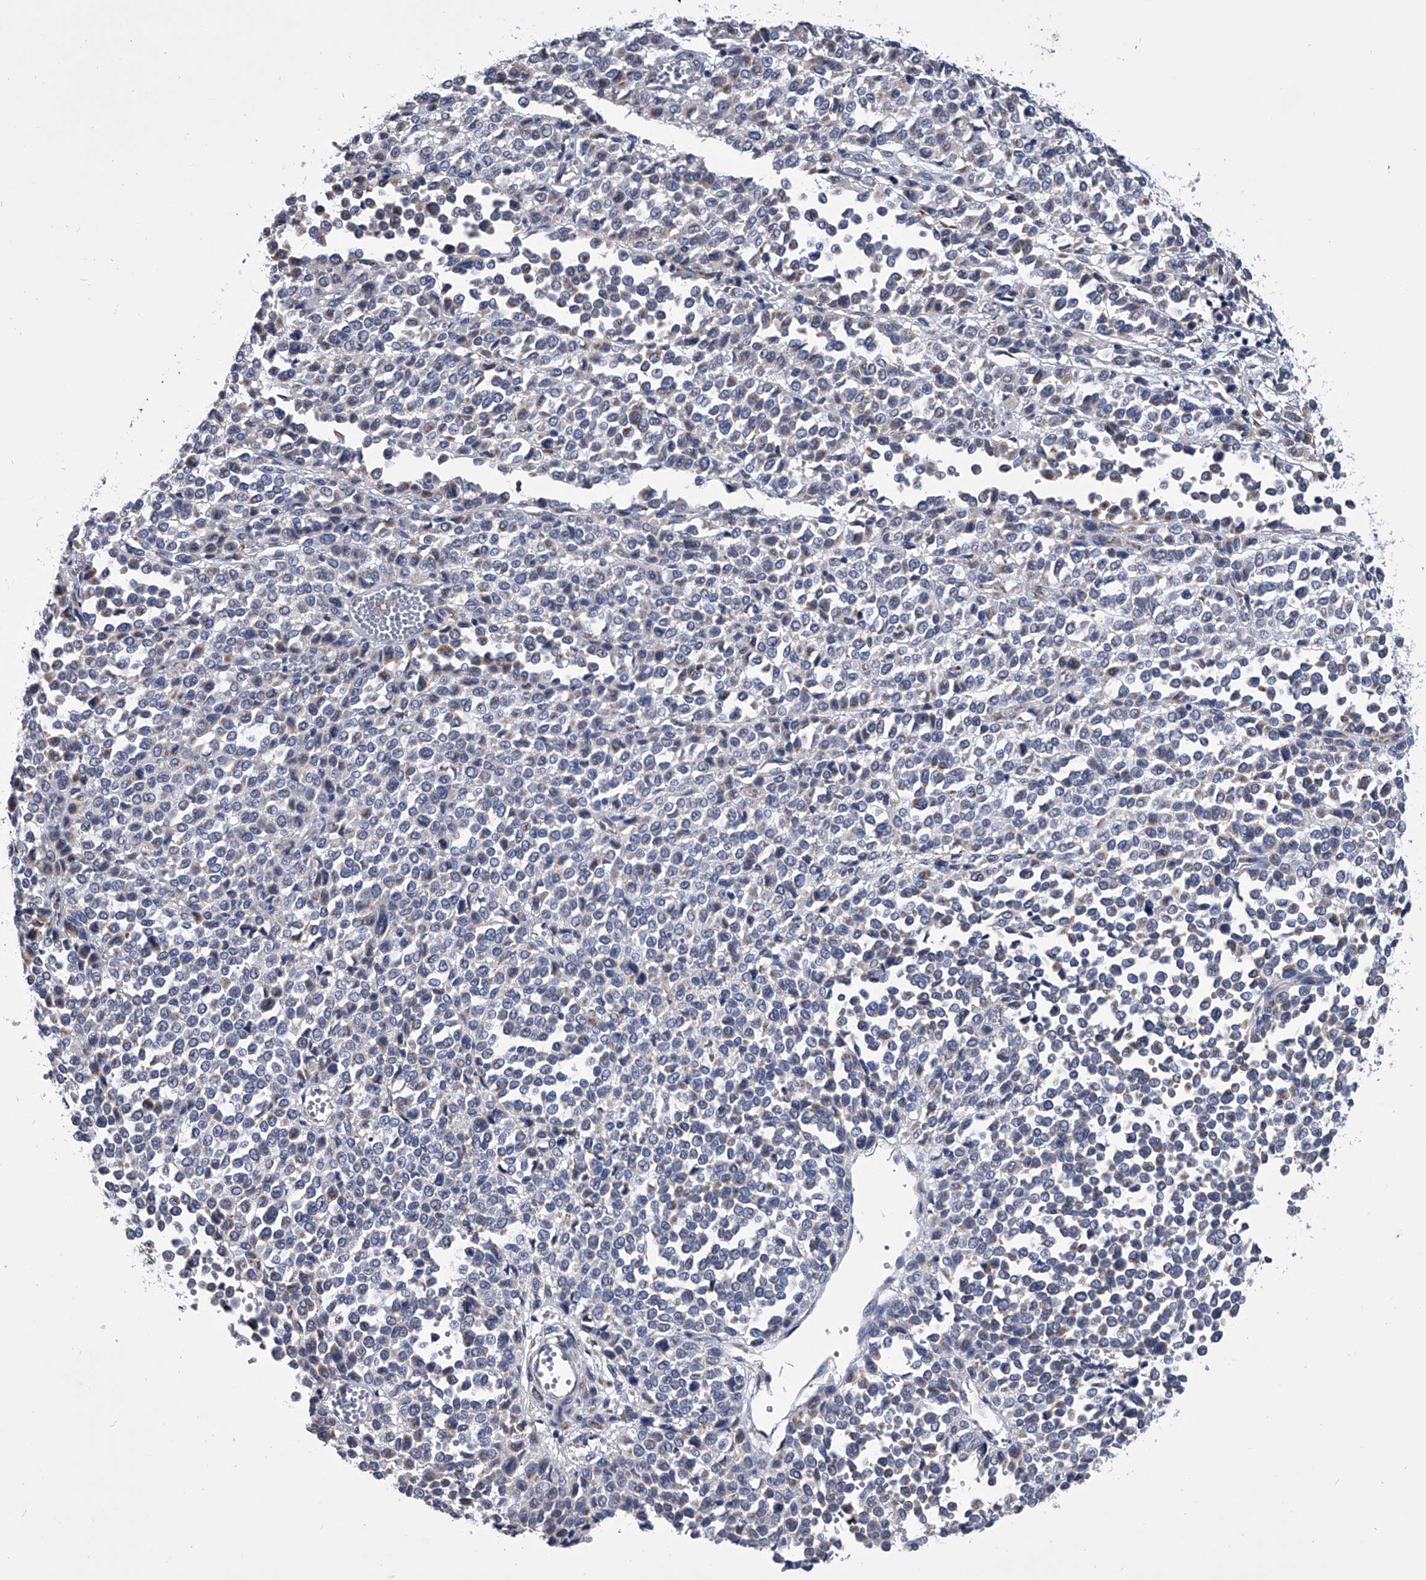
{"staining": {"intensity": "weak", "quantity": "<25%", "location": "cytoplasmic/membranous"}, "tissue": "melanoma", "cell_type": "Tumor cells", "image_type": "cancer", "snomed": [{"axis": "morphology", "description": "Malignant melanoma, Metastatic site"}, {"axis": "topography", "description": "Pancreas"}], "caption": "This is an IHC image of malignant melanoma (metastatic site). There is no expression in tumor cells.", "gene": "OAT", "patient": {"sex": "female", "age": 30}}